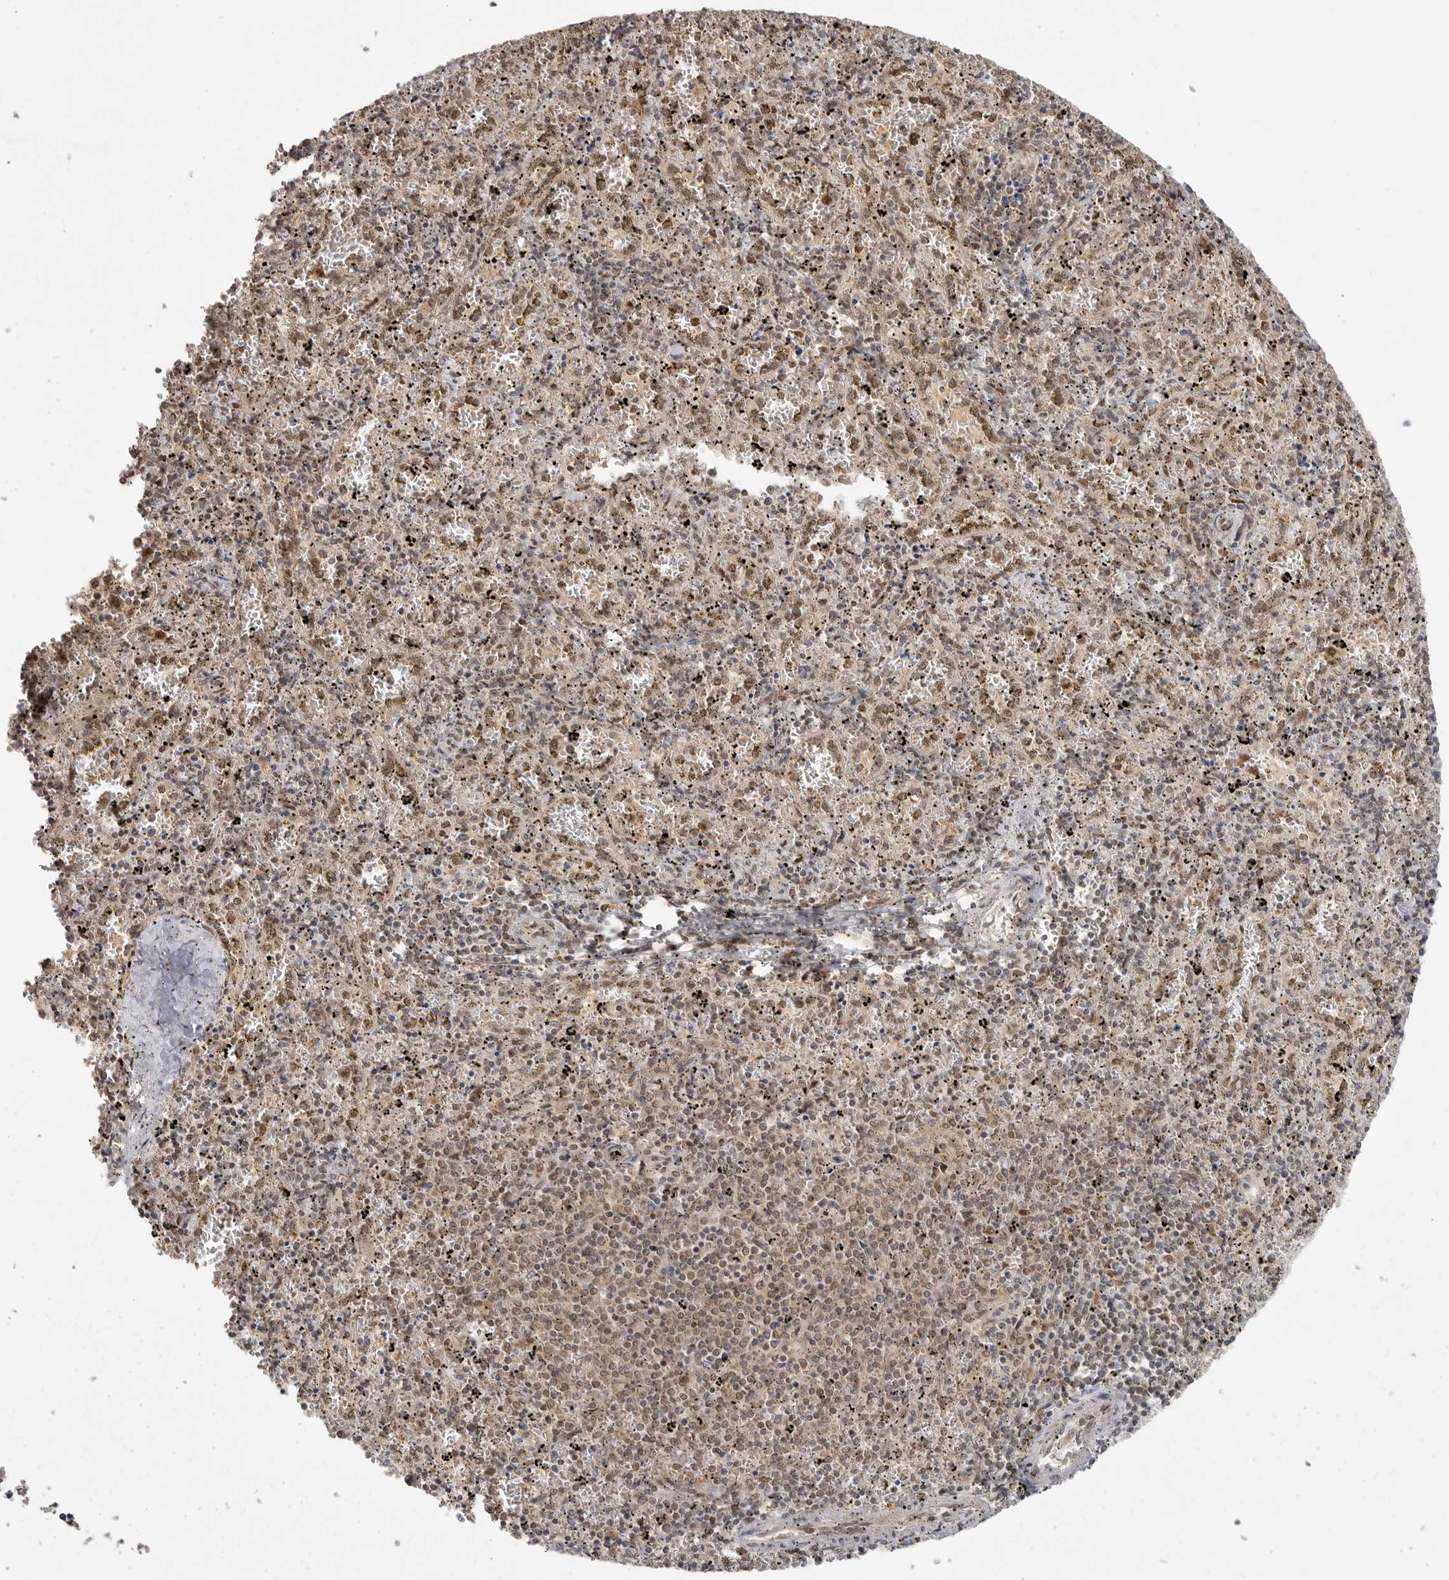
{"staining": {"intensity": "weak", "quantity": "<25%", "location": "cytoplasmic/membranous"}, "tissue": "spleen", "cell_type": "Cells in red pulp", "image_type": "normal", "snomed": [{"axis": "morphology", "description": "Normal tissue, NOS"}, {"axis": "topography", "description": "Spleen"}], "caption": "The image displays no significant staining in cells in red pulp of spleen.", "gene": "ALKAL1", "patient": {"sex": "male", "age": 11}}